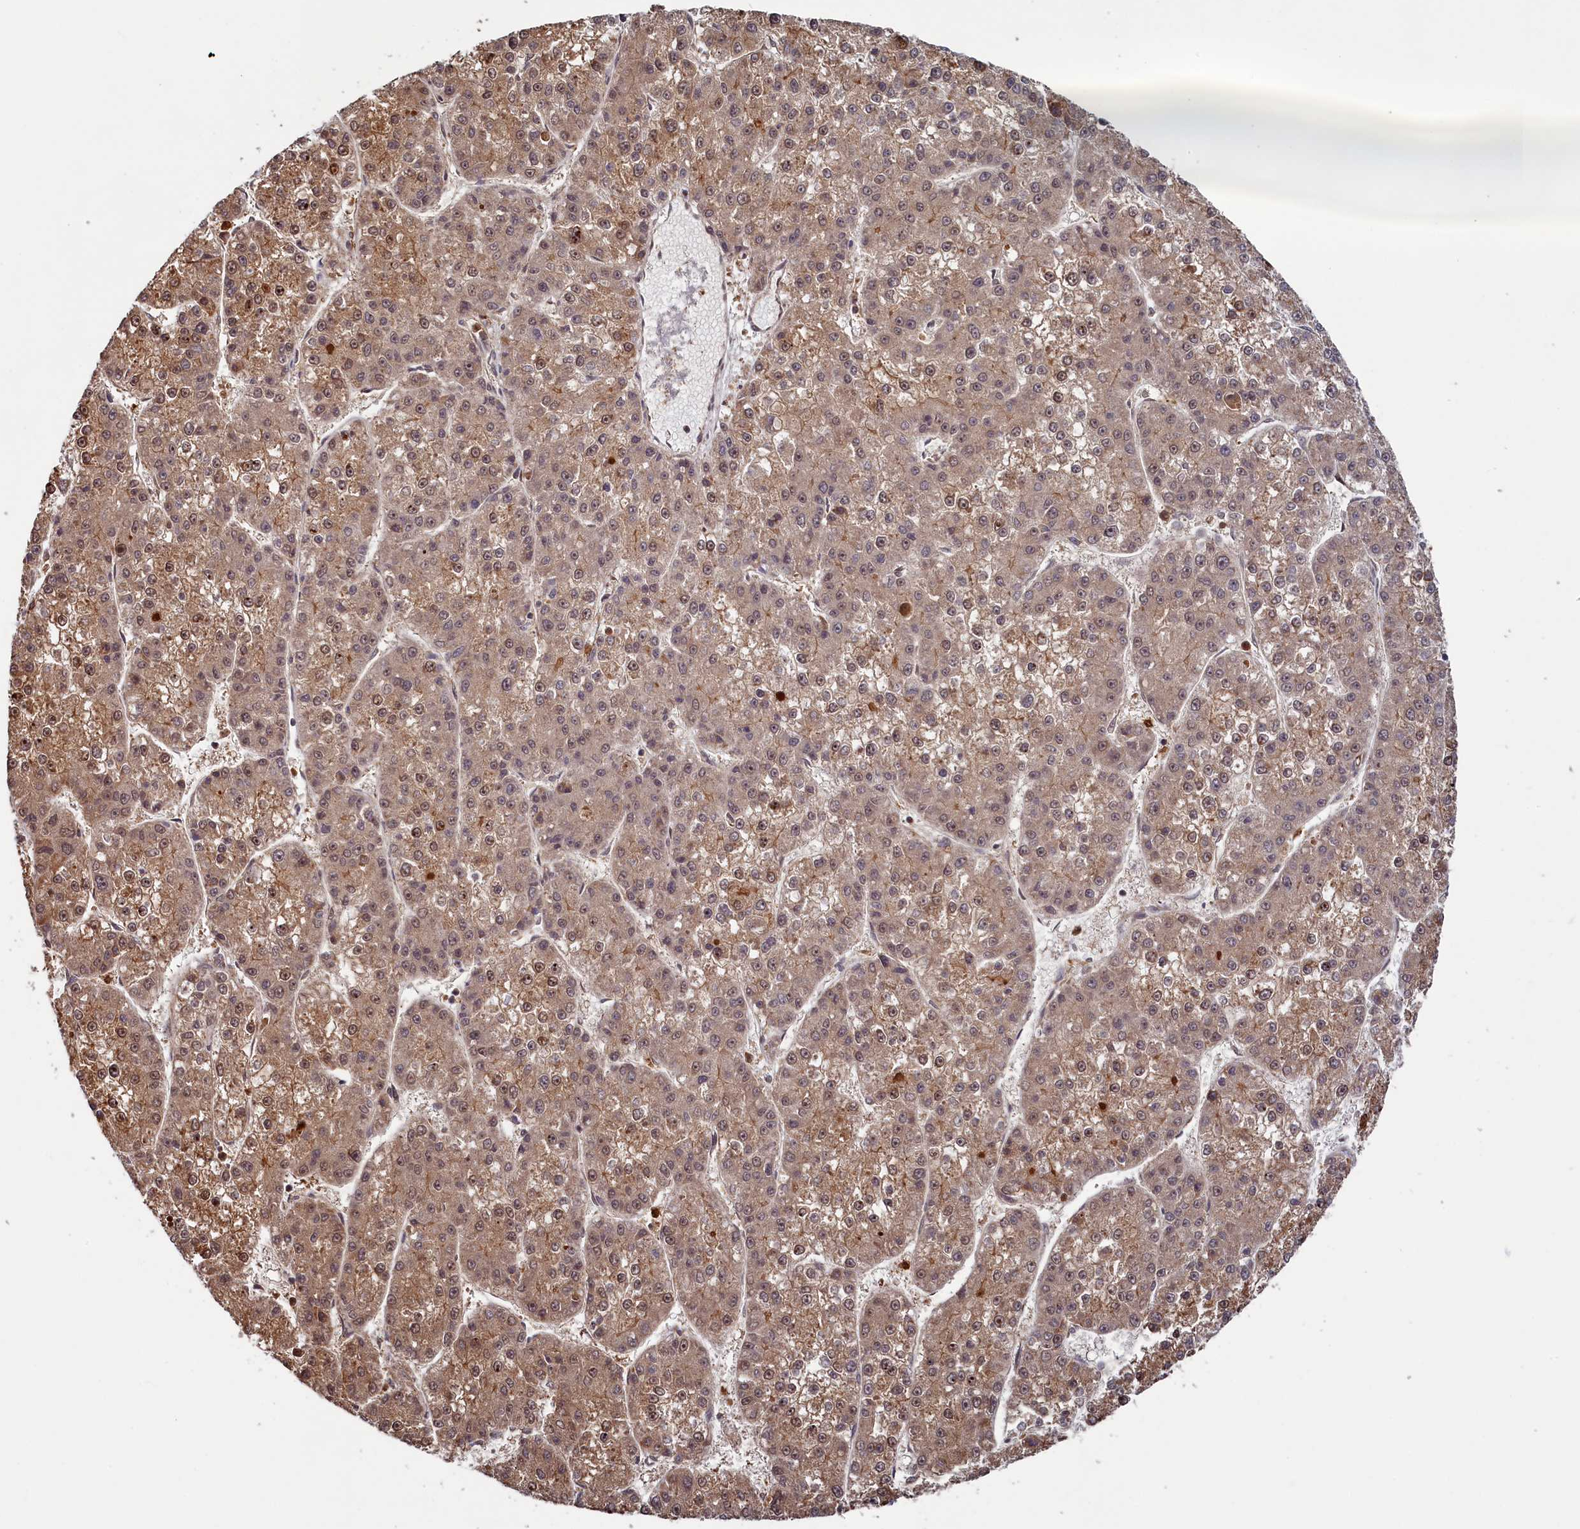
{"staining": {"intensity": "moderate", "quantity": ">75%", "location": "cytoplasmic/membranous,nuclear"}, "tissue": "liver cancer", "cell_type": "Tumor cells", "image_type": "cancer", "snomed": [{"axis": "morphology", "description": "Carcinoma, Hepatocellular, NOS"}, {"axis": "topography", "description": "Liver"}], "caption": "Liver cancer stained with immunohistochemistry reveals moderate cytoplasmic/membranous and nuclear staining in about >75% of tumor cells.", "gene": "NAE1", "patient": {"sex": "female", "age": 73}}